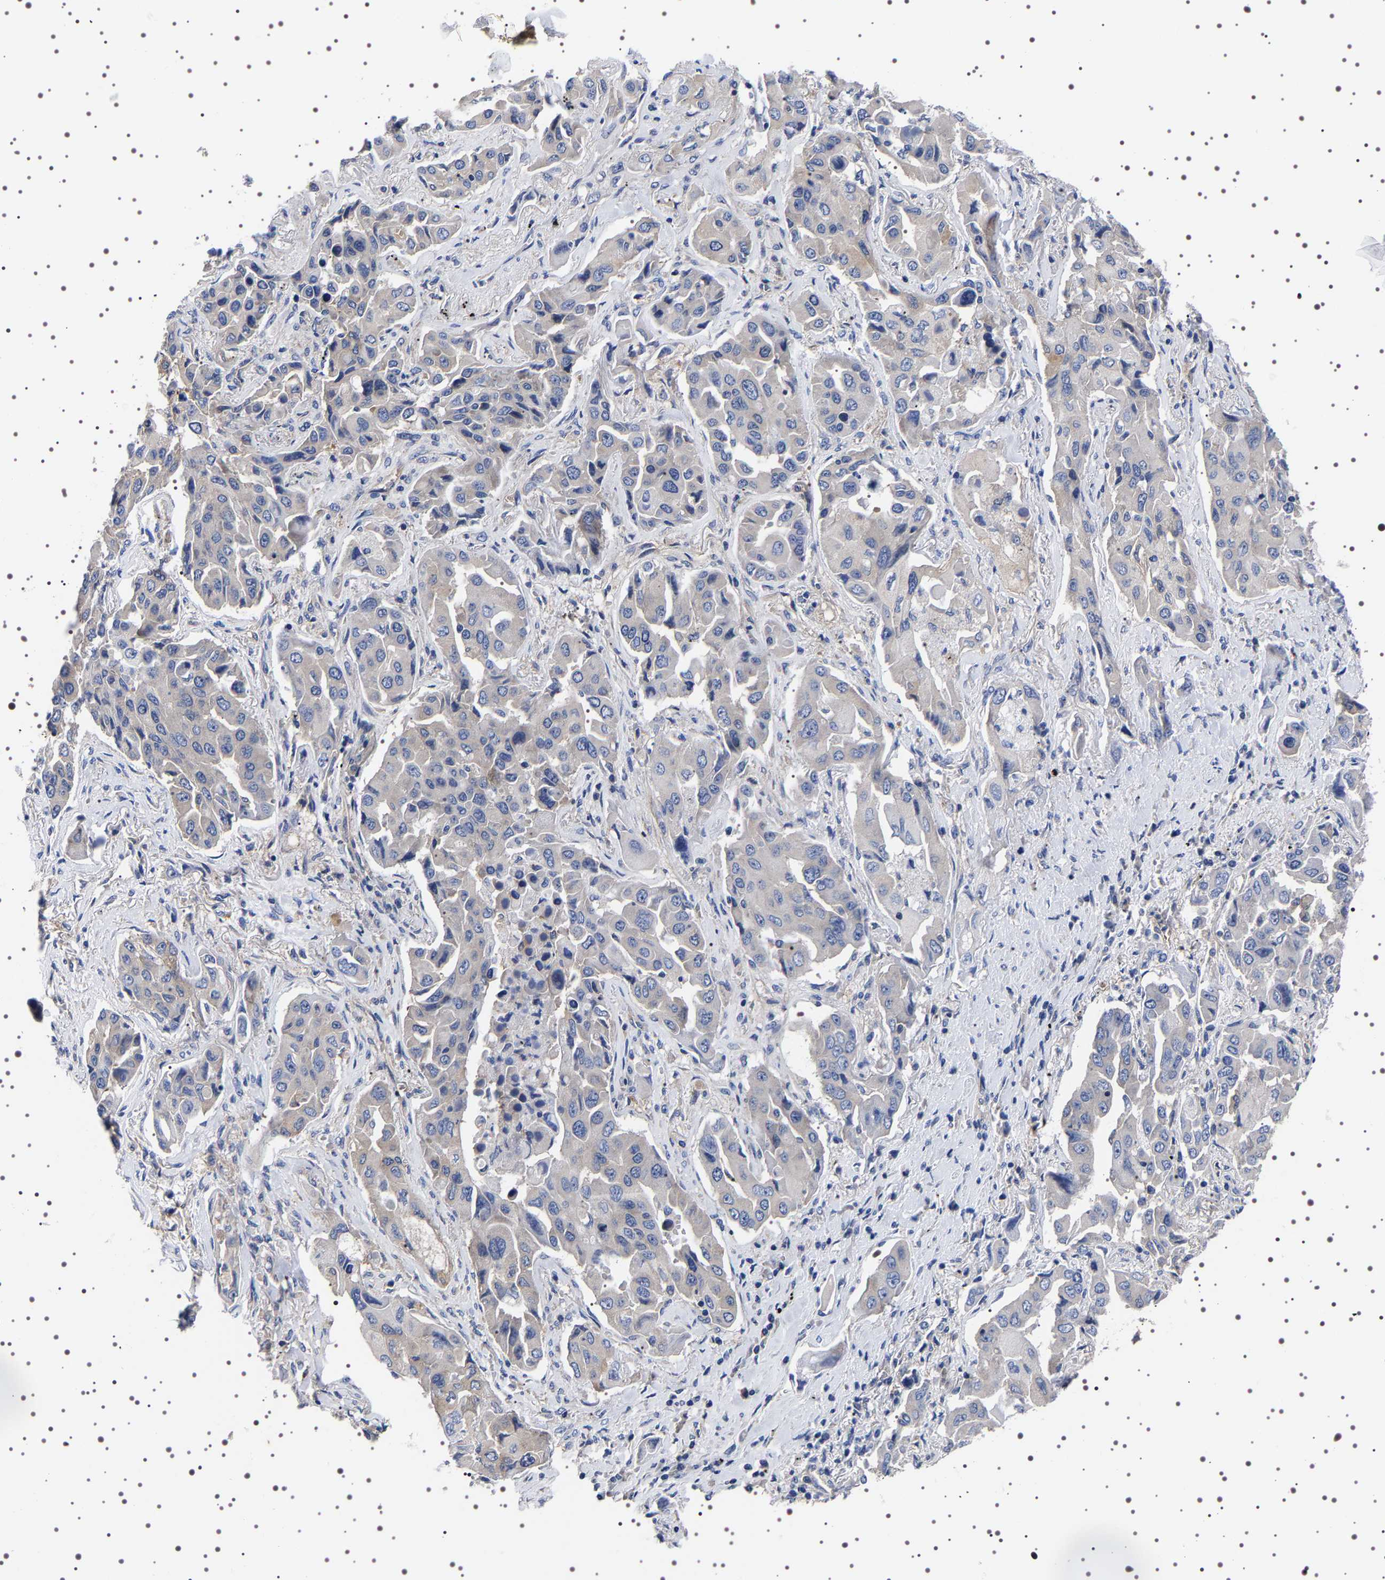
{"staining": {"intensity": "weak", "quantity": "<25%", "location": "cytoplasmic/membranous"}, "tissue": "lung cancer", "cell_type": "Tumor cells", "image_type": "cancer", "snomed": [{"axis": "morphology", "description": "Adenocarcinoma, NOS"}, {"axis": "topography", "description": "Lung"}], "caption": "This is an IHC photomicrograph of human adenocarcinoma (lung). There is no expression in tumor cells.", "gene": "DARS1", "patient": {"sex": "female", "age": 65}}